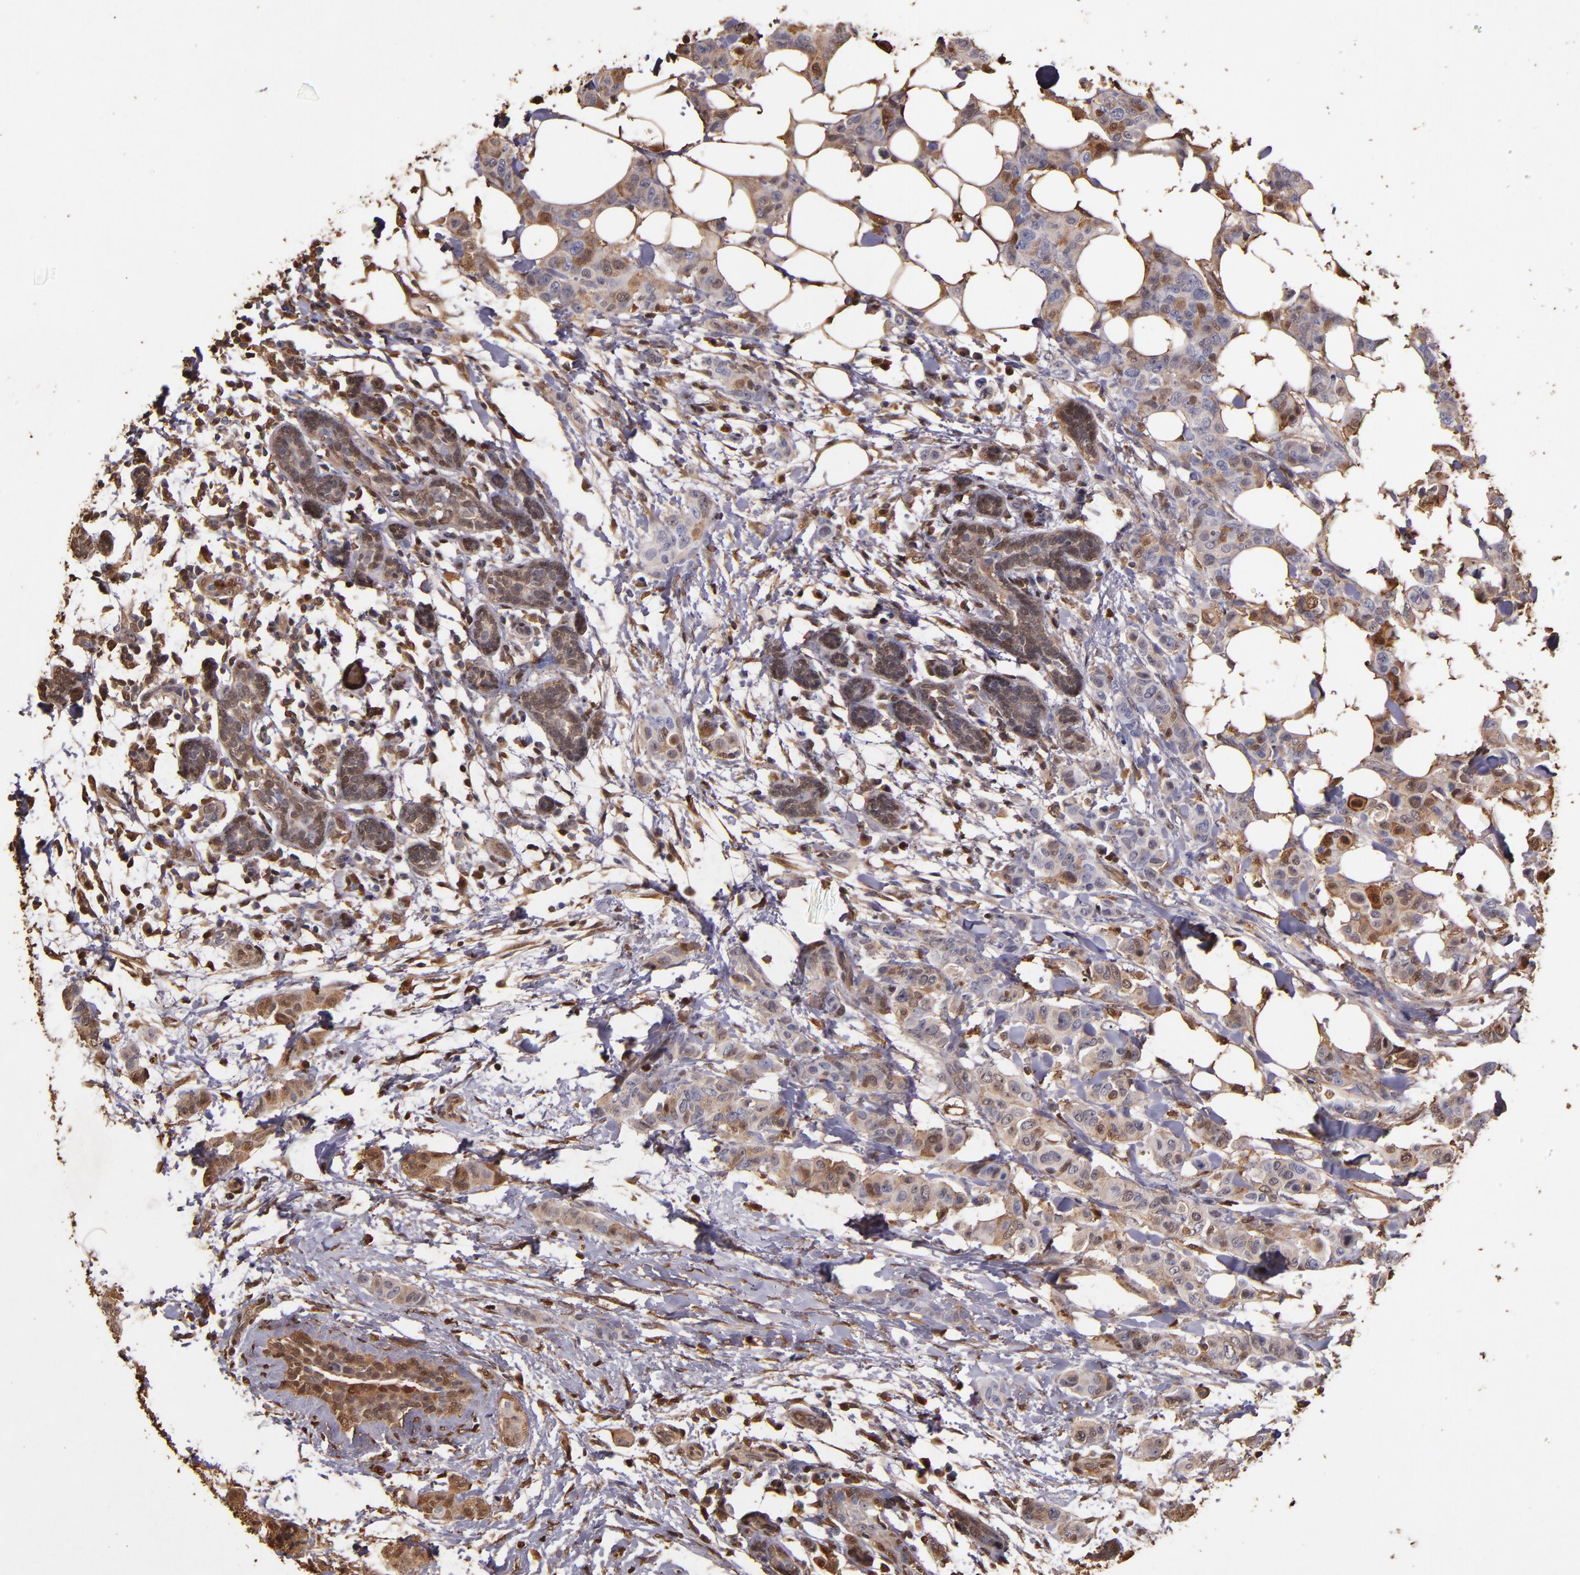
{"staining": {"intensity": "moderate", "quantity": "<25%", "location": "cytoplasmic/membranous"}, "tissue": "breast cancer", "cell_type": "Tumor cells", "image_type": "cancer", "snomed": [{"axis": "morphology", "description": "Duct carcinoma"}, {"axis": "topography", "description": "Breast"}], "caption": "Breast invasive ductal carcinoma tissue reveals moderate cytoplasmic/membranous positivity in approximately <25% of tumor cells", "gene": "S100A6", "patient": {"sex": "female", "age": 40}}